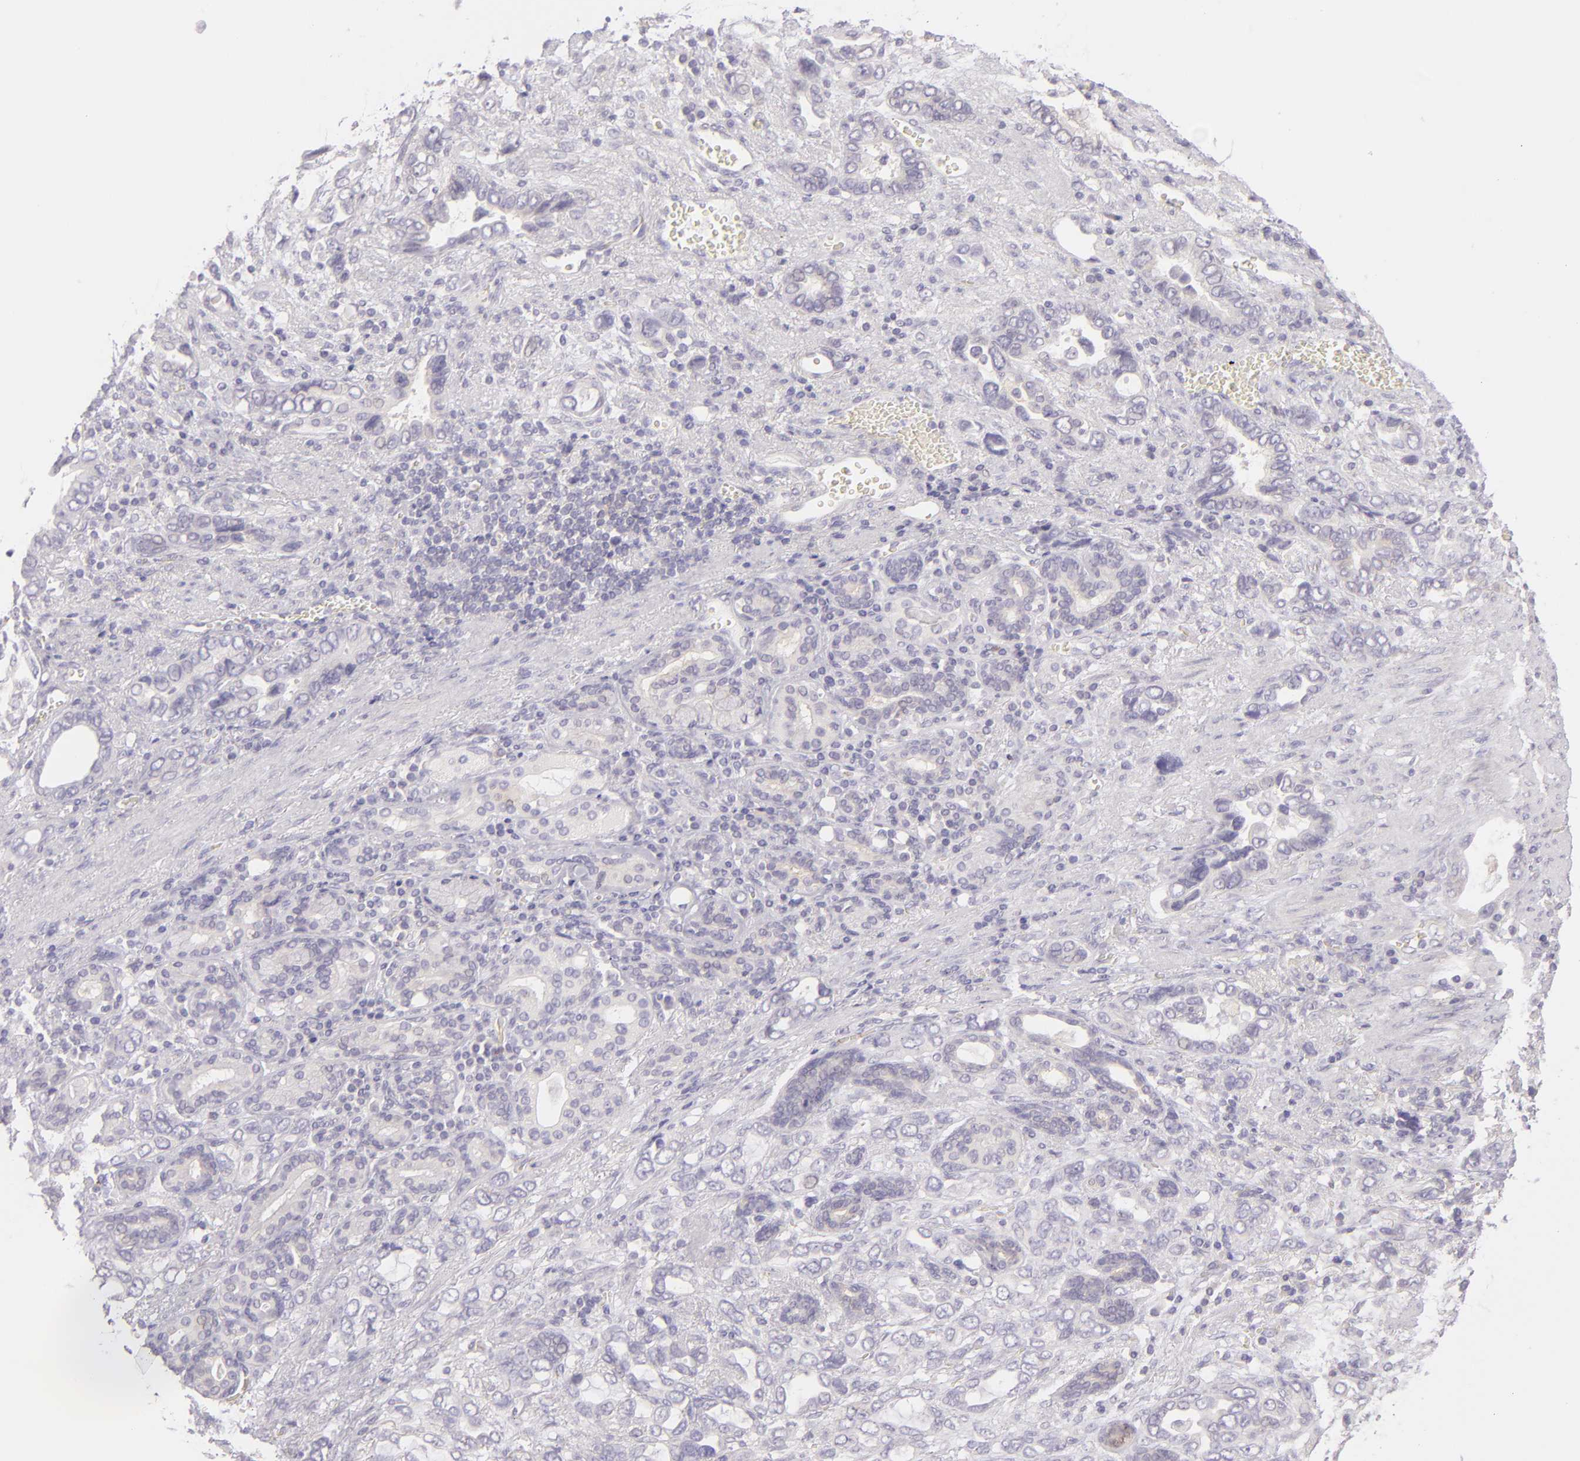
{"staining": {"intensity": "negative", "quantity": "none", "location": "none"}, "tissue": "stomach cancer", "cell_type": "Tumor cells", "image_type": "cancer", "snomed": [{"axis": "morphology", "description": "Adenocarcinoma, NOS"}, {"axis": "topography", "description": "Stomach"}], "caption": "This image is of stomach cancer (adenocarcinoma) stained with immunohistochemistry (IHC) to label a protein in brown with the nuclei are counter-stained blue. There is no staining in tumor cells.", "gene": "ZC3H7B", "patient": {"sex": "male", "age": 78}}